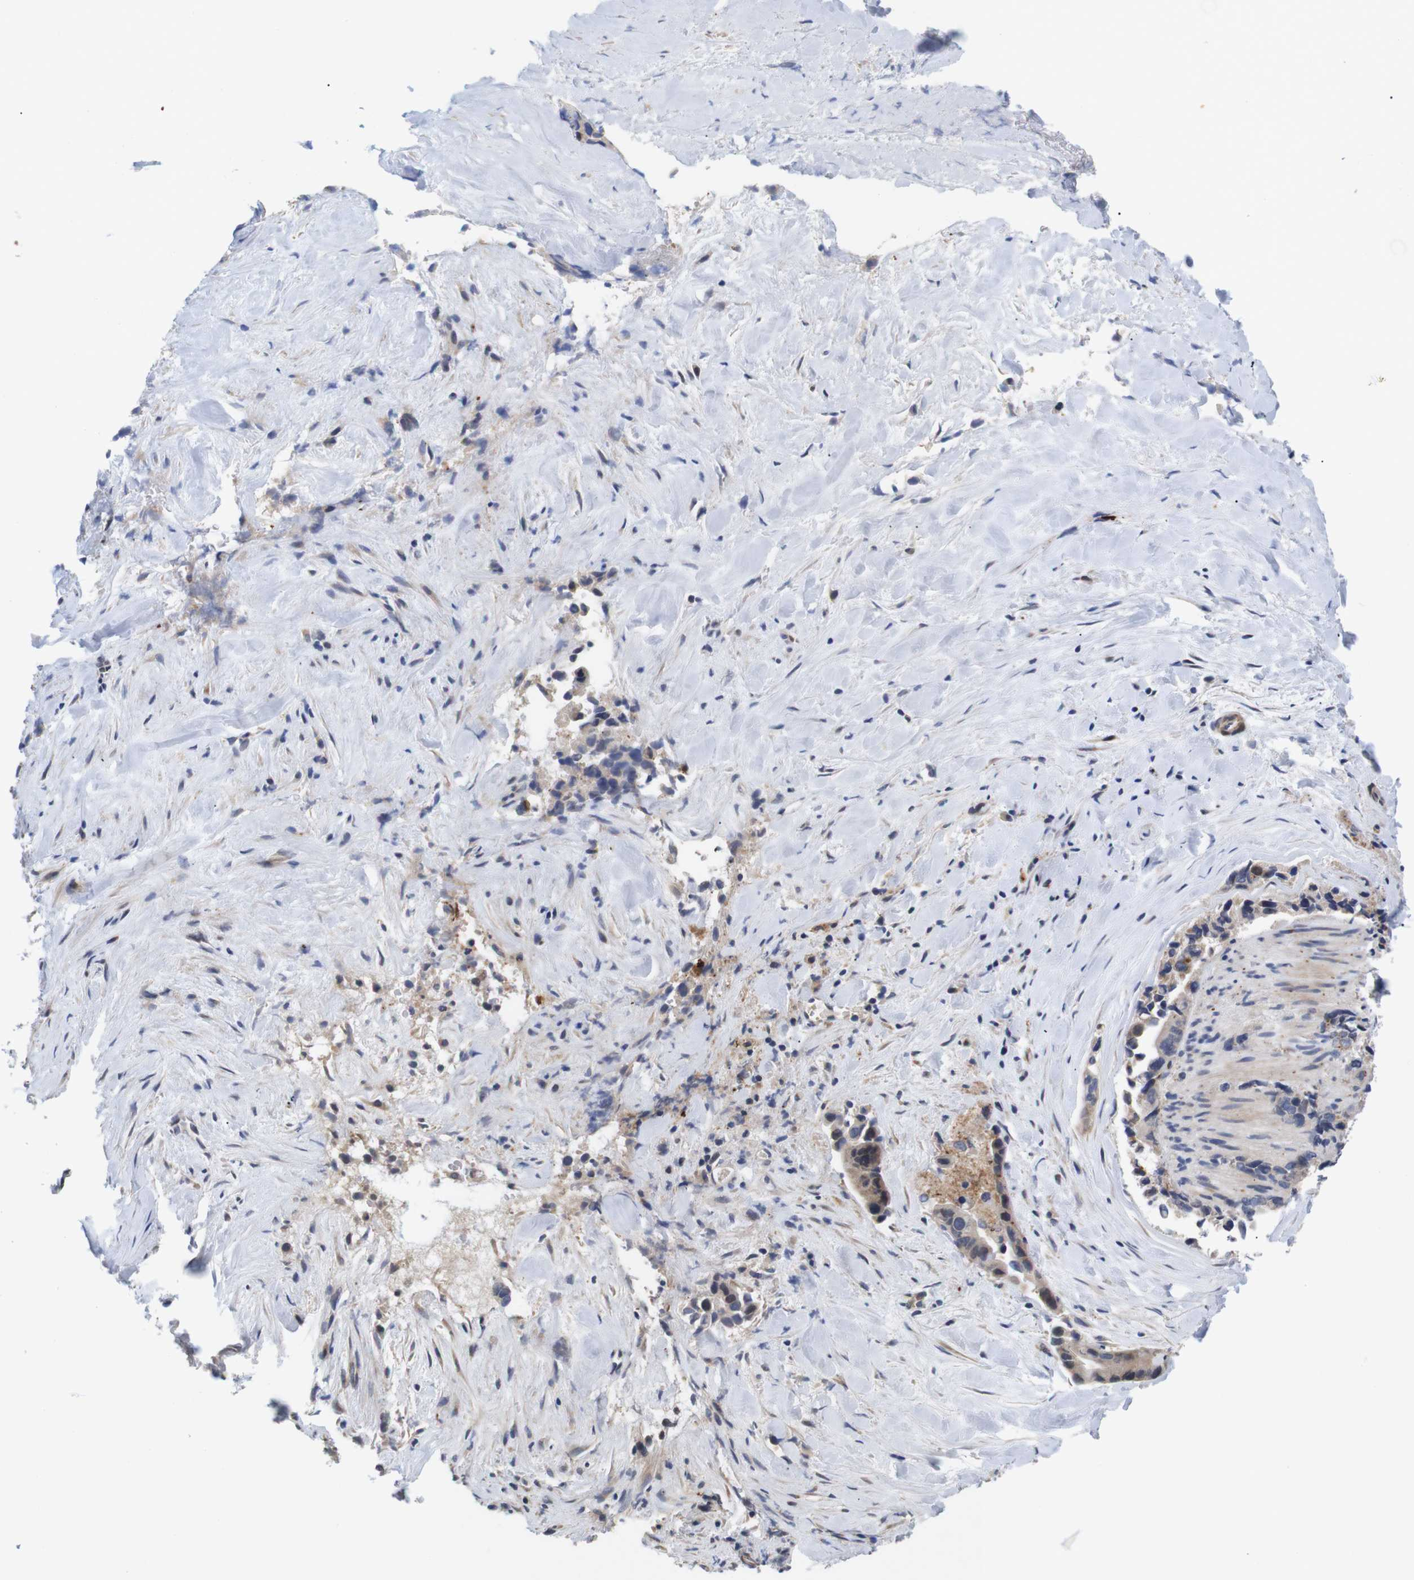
{"staining": {"intensity": "weak", "quantity": "25%-75%", "location": "cytoplasmic/membranous"}, "tissue": "liver cancer", "cell_type": "Tumor cells", "image_type": "cancer", "snomed": [{"axis": "morphology", "description": "Cholangiocarcinoma"}, {"axis": "topography", "description": "Liver"}], "caption": "Tumor cells reveal low levels of weak cytoplasmic/membranous positivity in approximately 25%-75% of cells in human liver cancer (cholangiocarcinoma).", "gene": "SPRY3", "patient": {"sex": "female", "age": 55}}